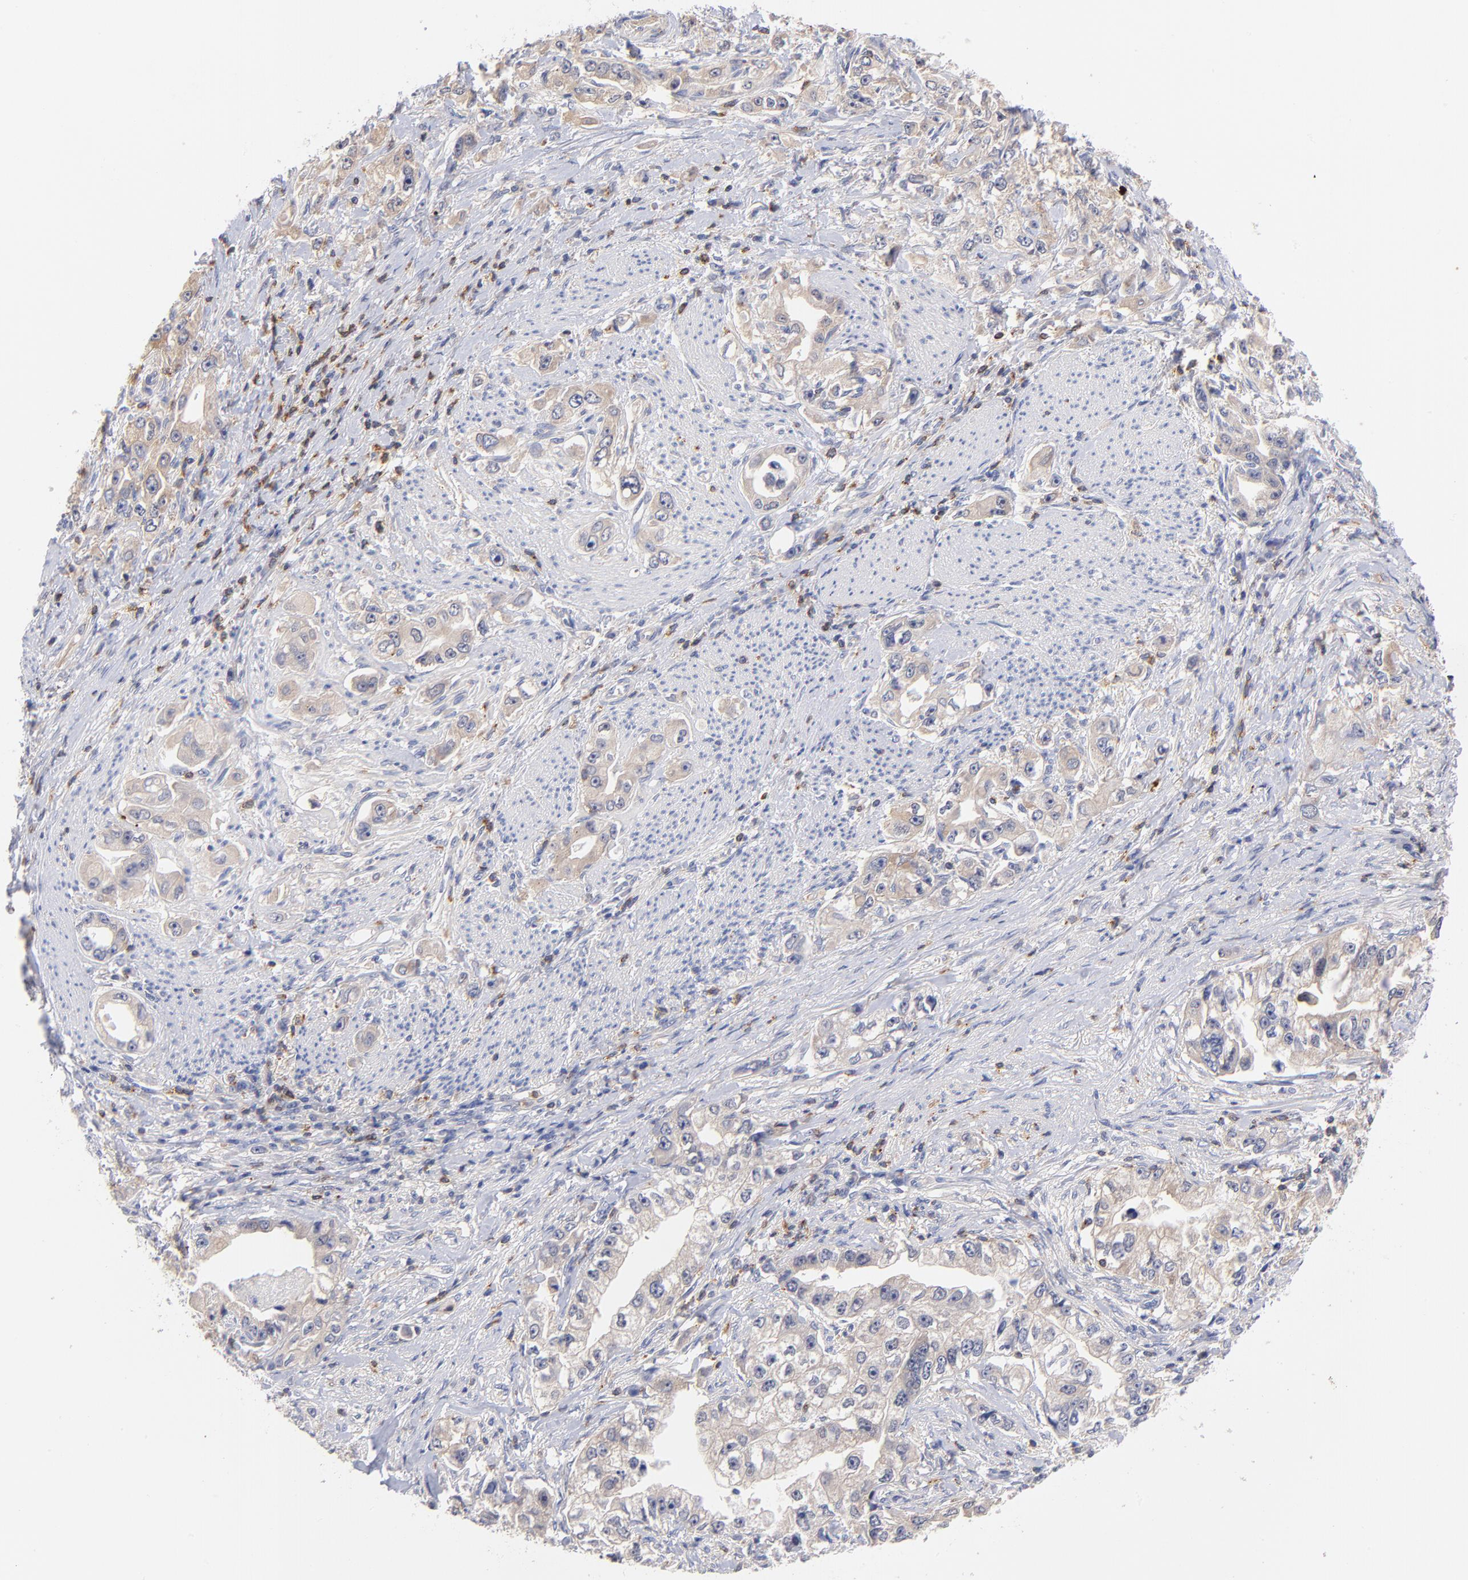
{"staining": {"intensity": "weak", "quantity": "25%-75%", "location": "cytoplasmic/membranous"}, "tissue": "stomach cancer", "cell_type": "Tumor cells", "image_type": "cancer", "snomed": [{"axis": "morphology", "description": "Adenocarcinoma, NOS"}, {"axis": "topography", "description": "Stomach, lower"}], "caption": "Human stomach cancer (adenocarcinoma) stained for a protein (brown) exhibits weak cytoplasmic/membranous positive expression in approximately 25%-75% of tumor cells.", "gene": "KREMEN2", "patient": {"sex": "female", "age": 93}}